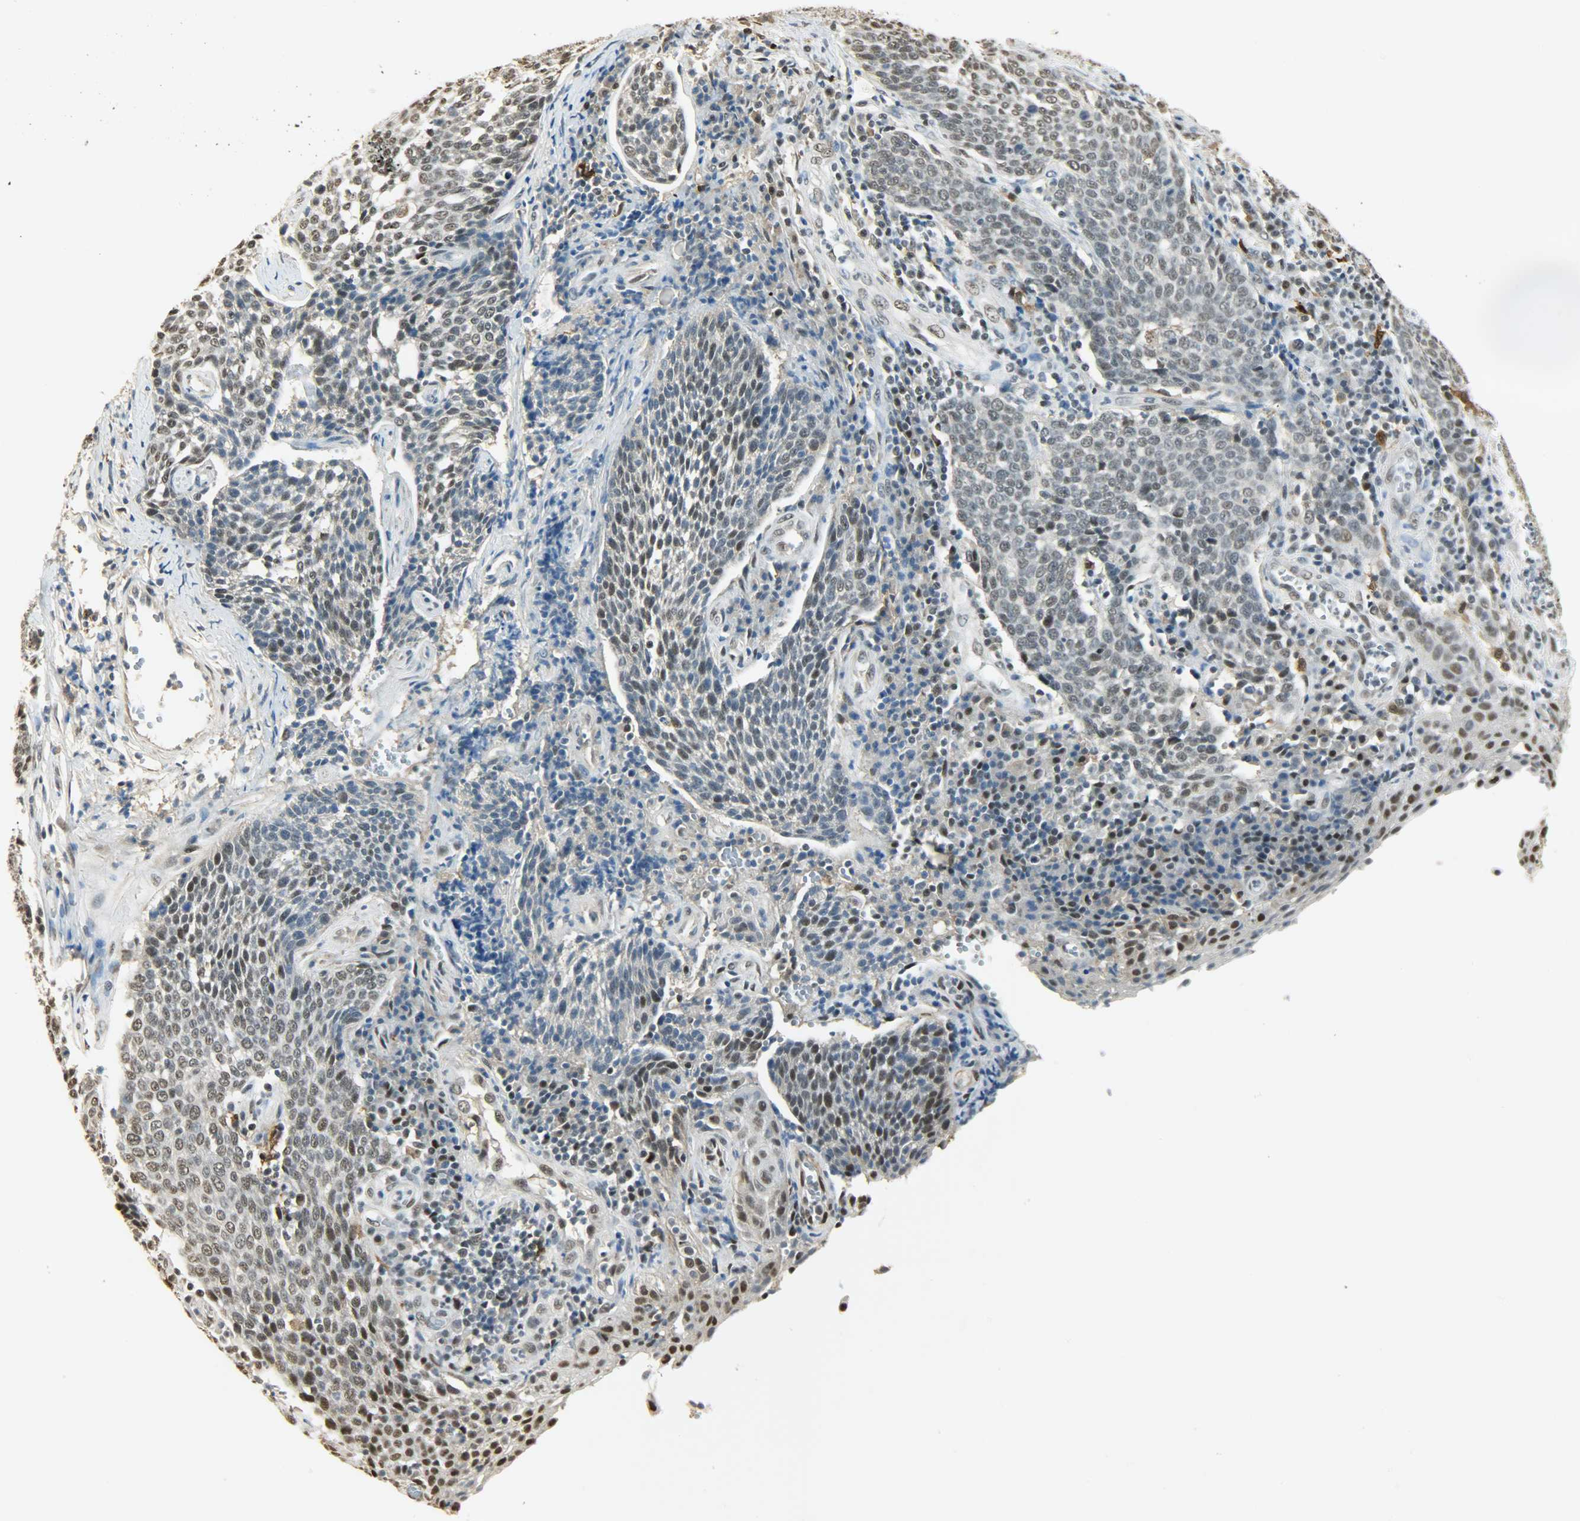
{"staining": {"intensity": "weak", "quantity": "<25%", "location": "nuclear"}, "tissue": "cervical cancer", "cell_type": "Tumor cells", "image_type": "cancer", "snomed": [{"axis": "morphology", "description": "Squamous cell carcinoma, NOS"}, {"axis": "topography", "description": "Cervix"}], "caption": "There is no significant positivity in tumor cells of squamous cell carcinoma (cervical).", "gene": "NGFR", "patient": {"sex": "female", "age": 34}}